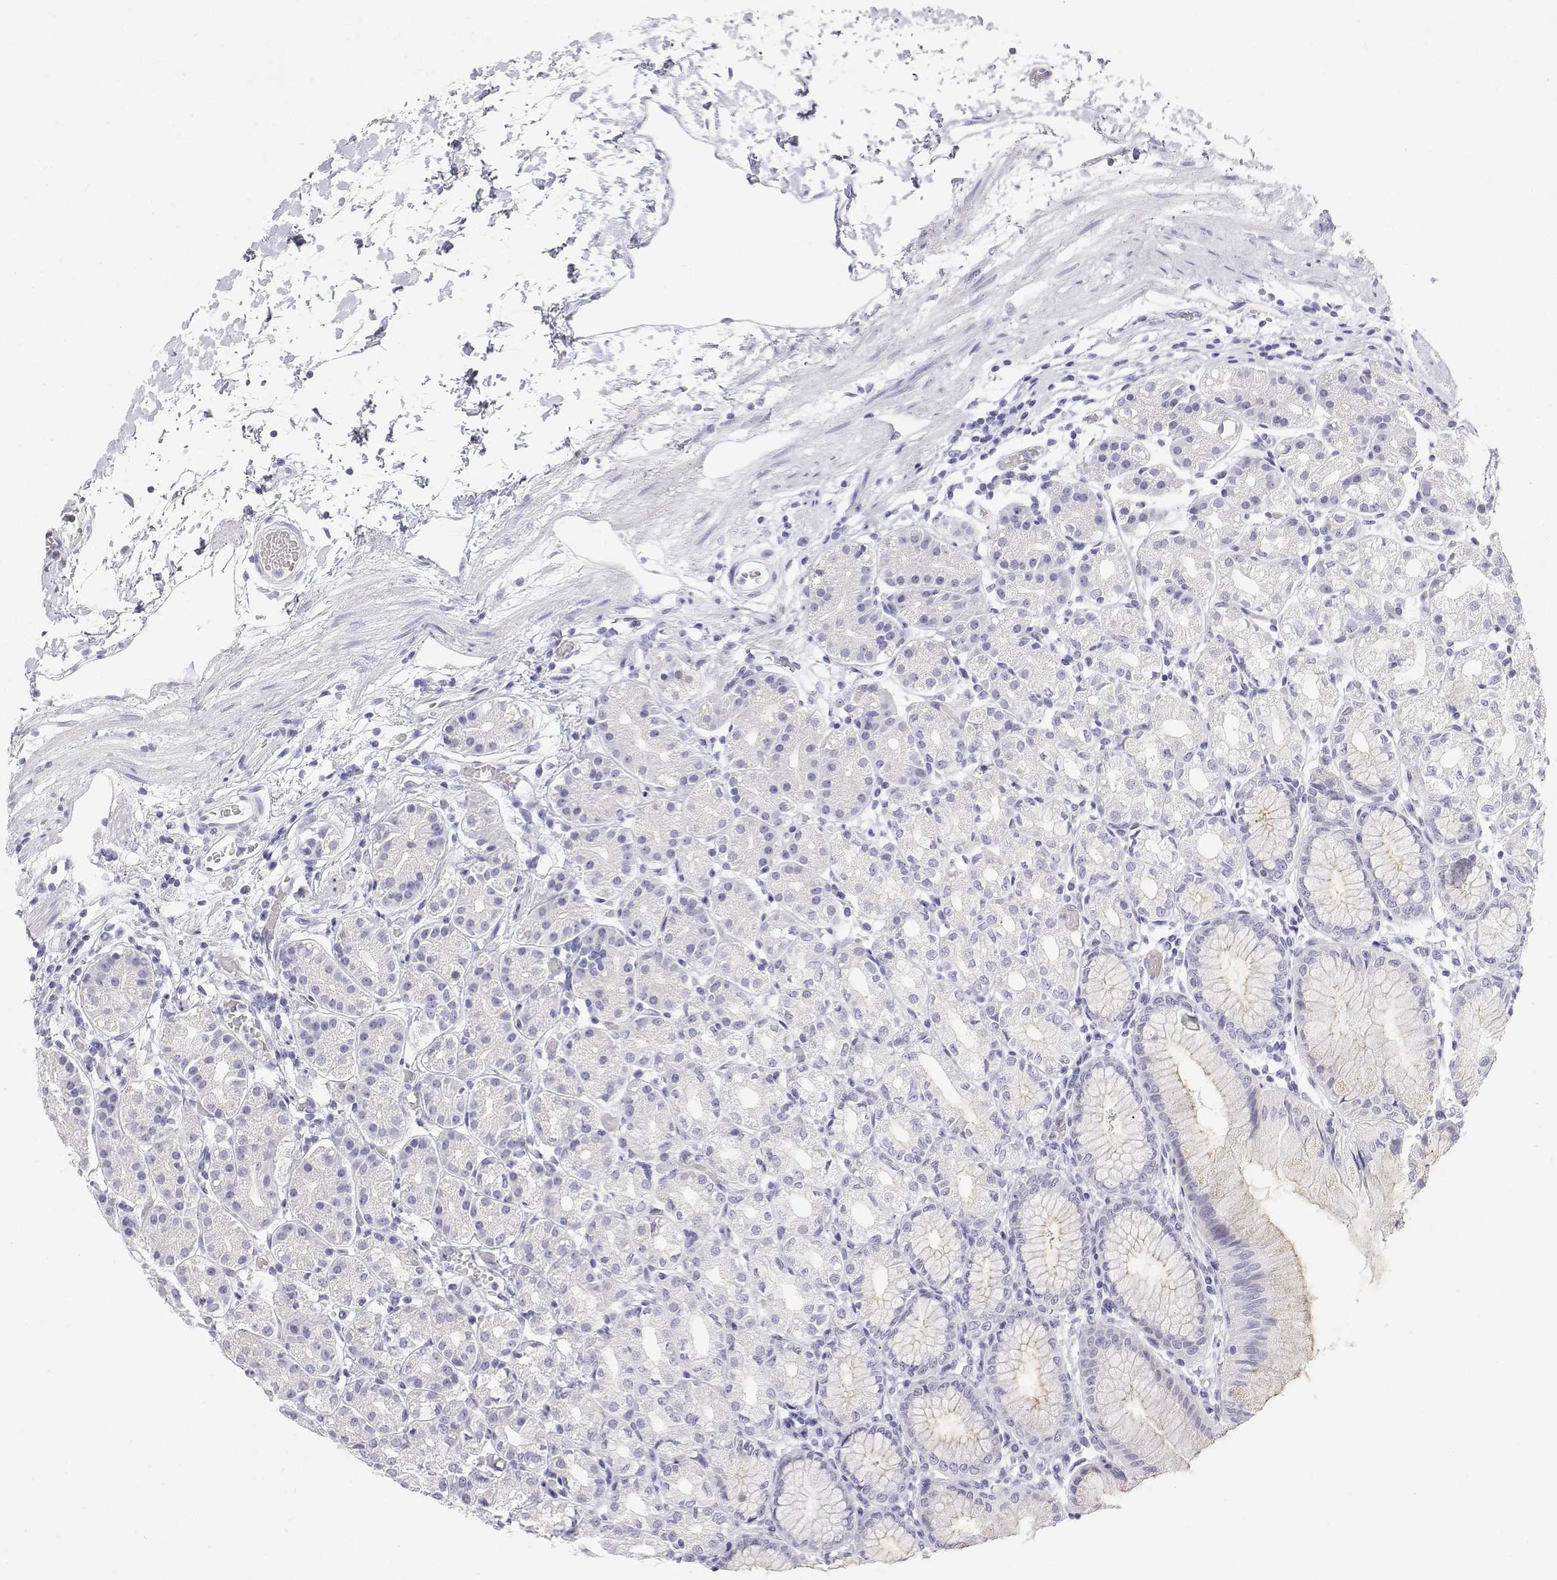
{"staining": {"intensity": "negative", "quantity": "none", "location": "none"}, "tissue": "stomach", "cell_type": "Glandular cells", "image_type": "normal", "snomed": [{"axis": "morphology", "description": "Normal tissue, NOS"}, {"axis": "topography", "description": "Stomach"}], "caption": "This is a image of immunohistochemistry (IHC) staining of benign stomach, which shows no staining in glandular cells.", "gene": "MISP", "patient": {"sex": "female", "age": 57}}